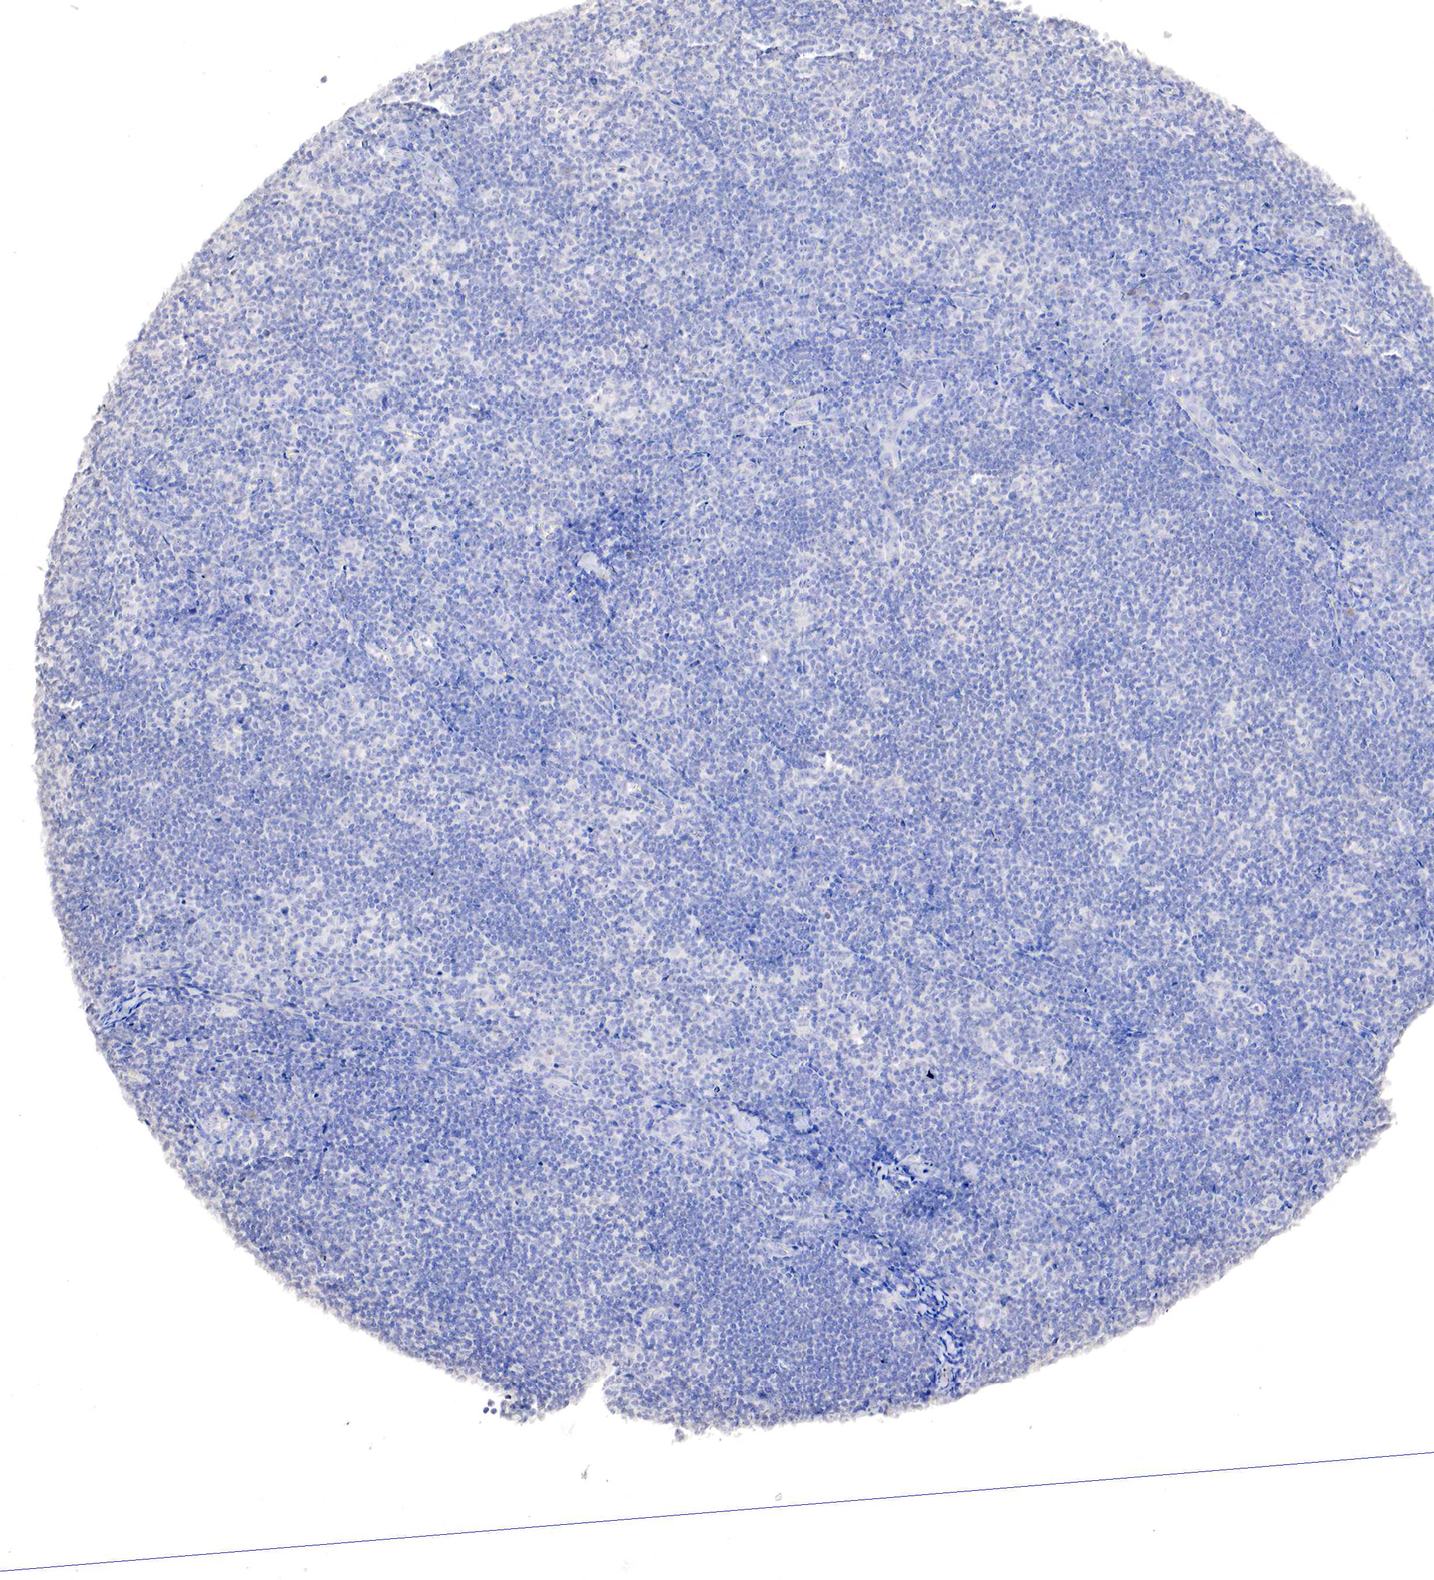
{"staining": {"intensity": "negative", "quantity": "none", "location": "none"}, "tissue": "lymphoma", "cell_type": "Tumor cells", "image_type": "cancer", "snomed": [{"axis": "morphology", "description": "Malignant lymphoma, non-Hodgkin's type, Low grade"}, {"axis": "topography", "description": "Lymph node"}], "caption": "Human malignant lymphoma, non-Hodgkin's type (low-grade) stained for a protein using IHC reveals no staining in tumor cells.", "gene": "GATA1", "patient": {"sex": "male", "age": 49}}